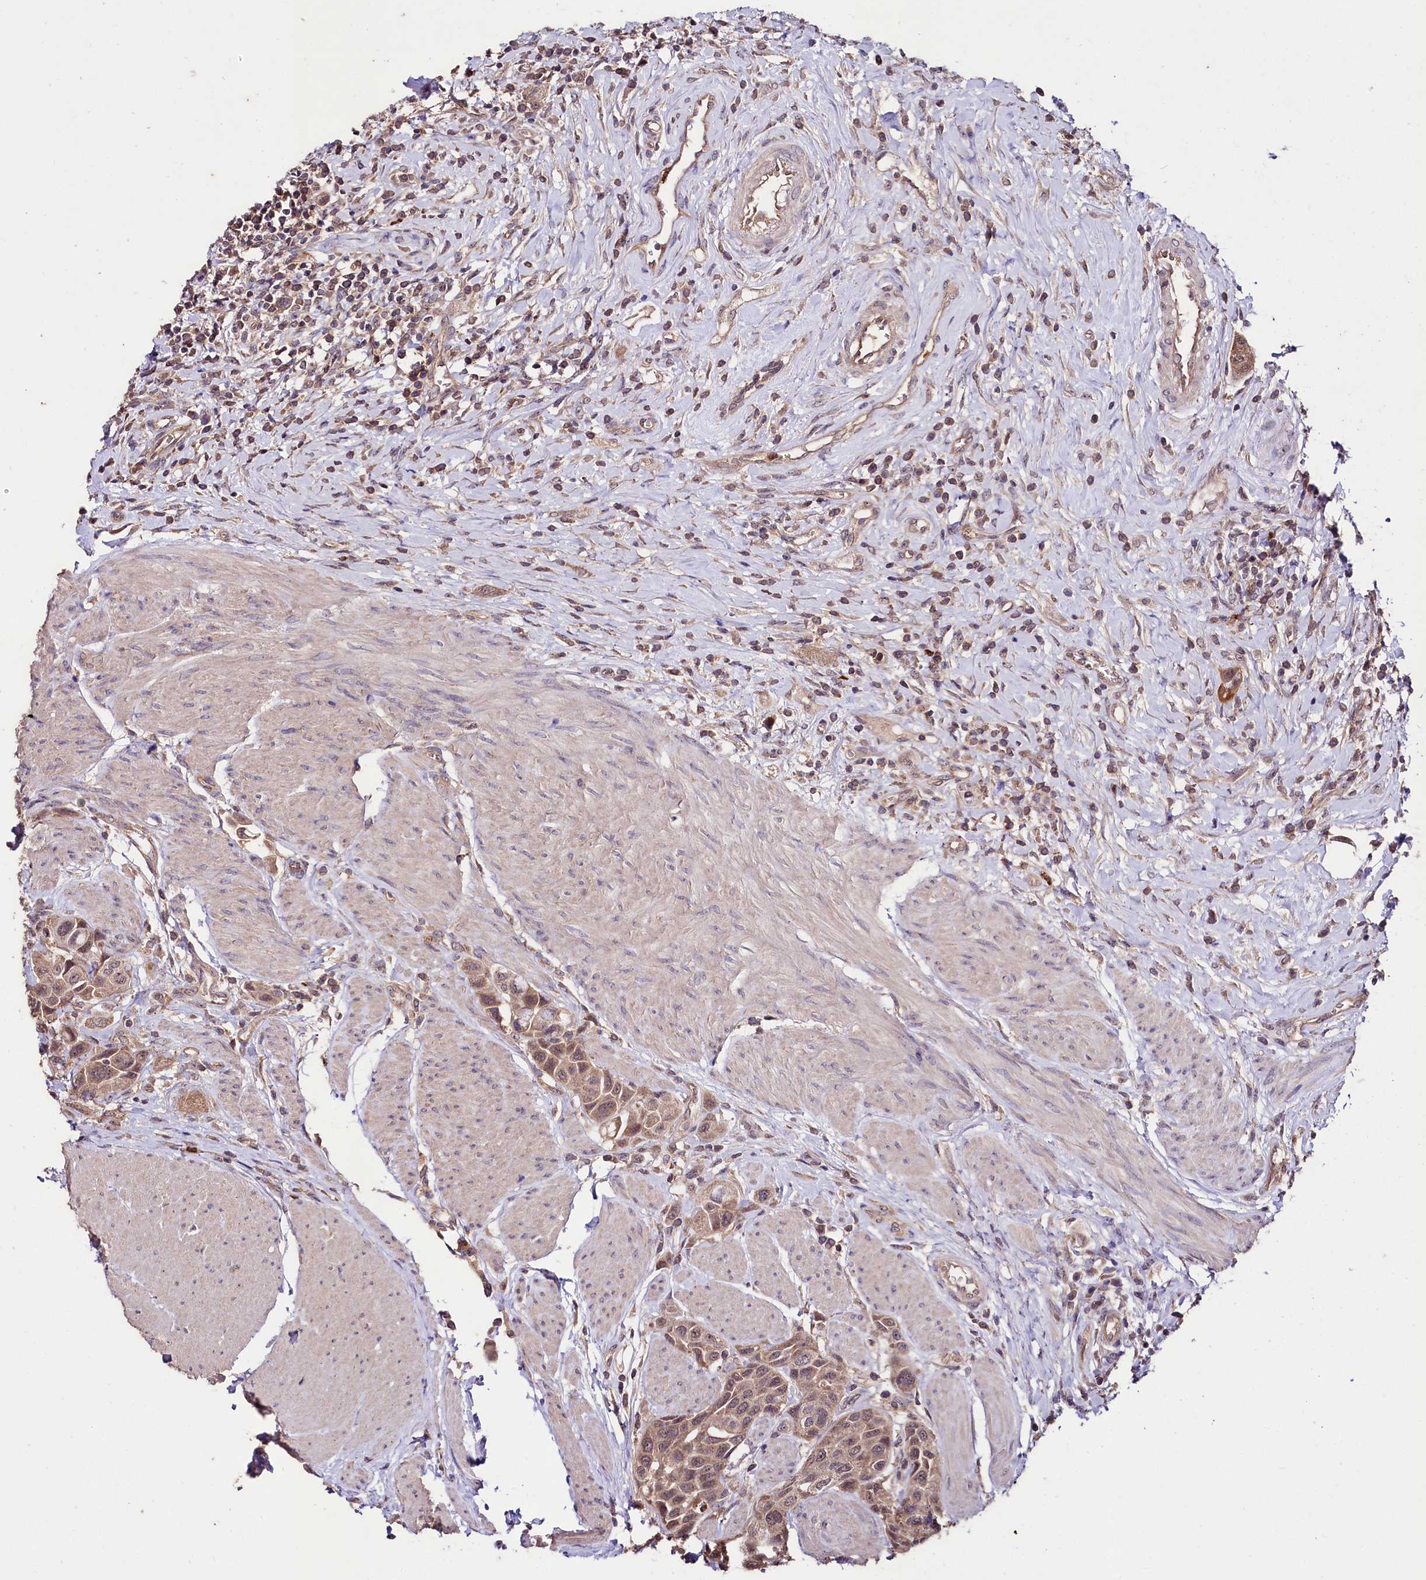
{"staining": {"intensity": "weak", "quantity": ">75%", "location": "cytoplasmic/membranous"}, "tissue": "urothelial cancer", "cell_type": "Tumor cells", "image_type": "cancer", "snomed": [{"axis": "morphology", "description": "Urothelial carcinoma, High grade"}, {"axis": "topography", "description": "Urinary bladder"}], "caption": "Urothelial carcinoma (high-grade) stained with a protein marker displays weak staining in tumor cells.", "gene": "KLRB1", "patient": {"sex": "male", "age": 50}}